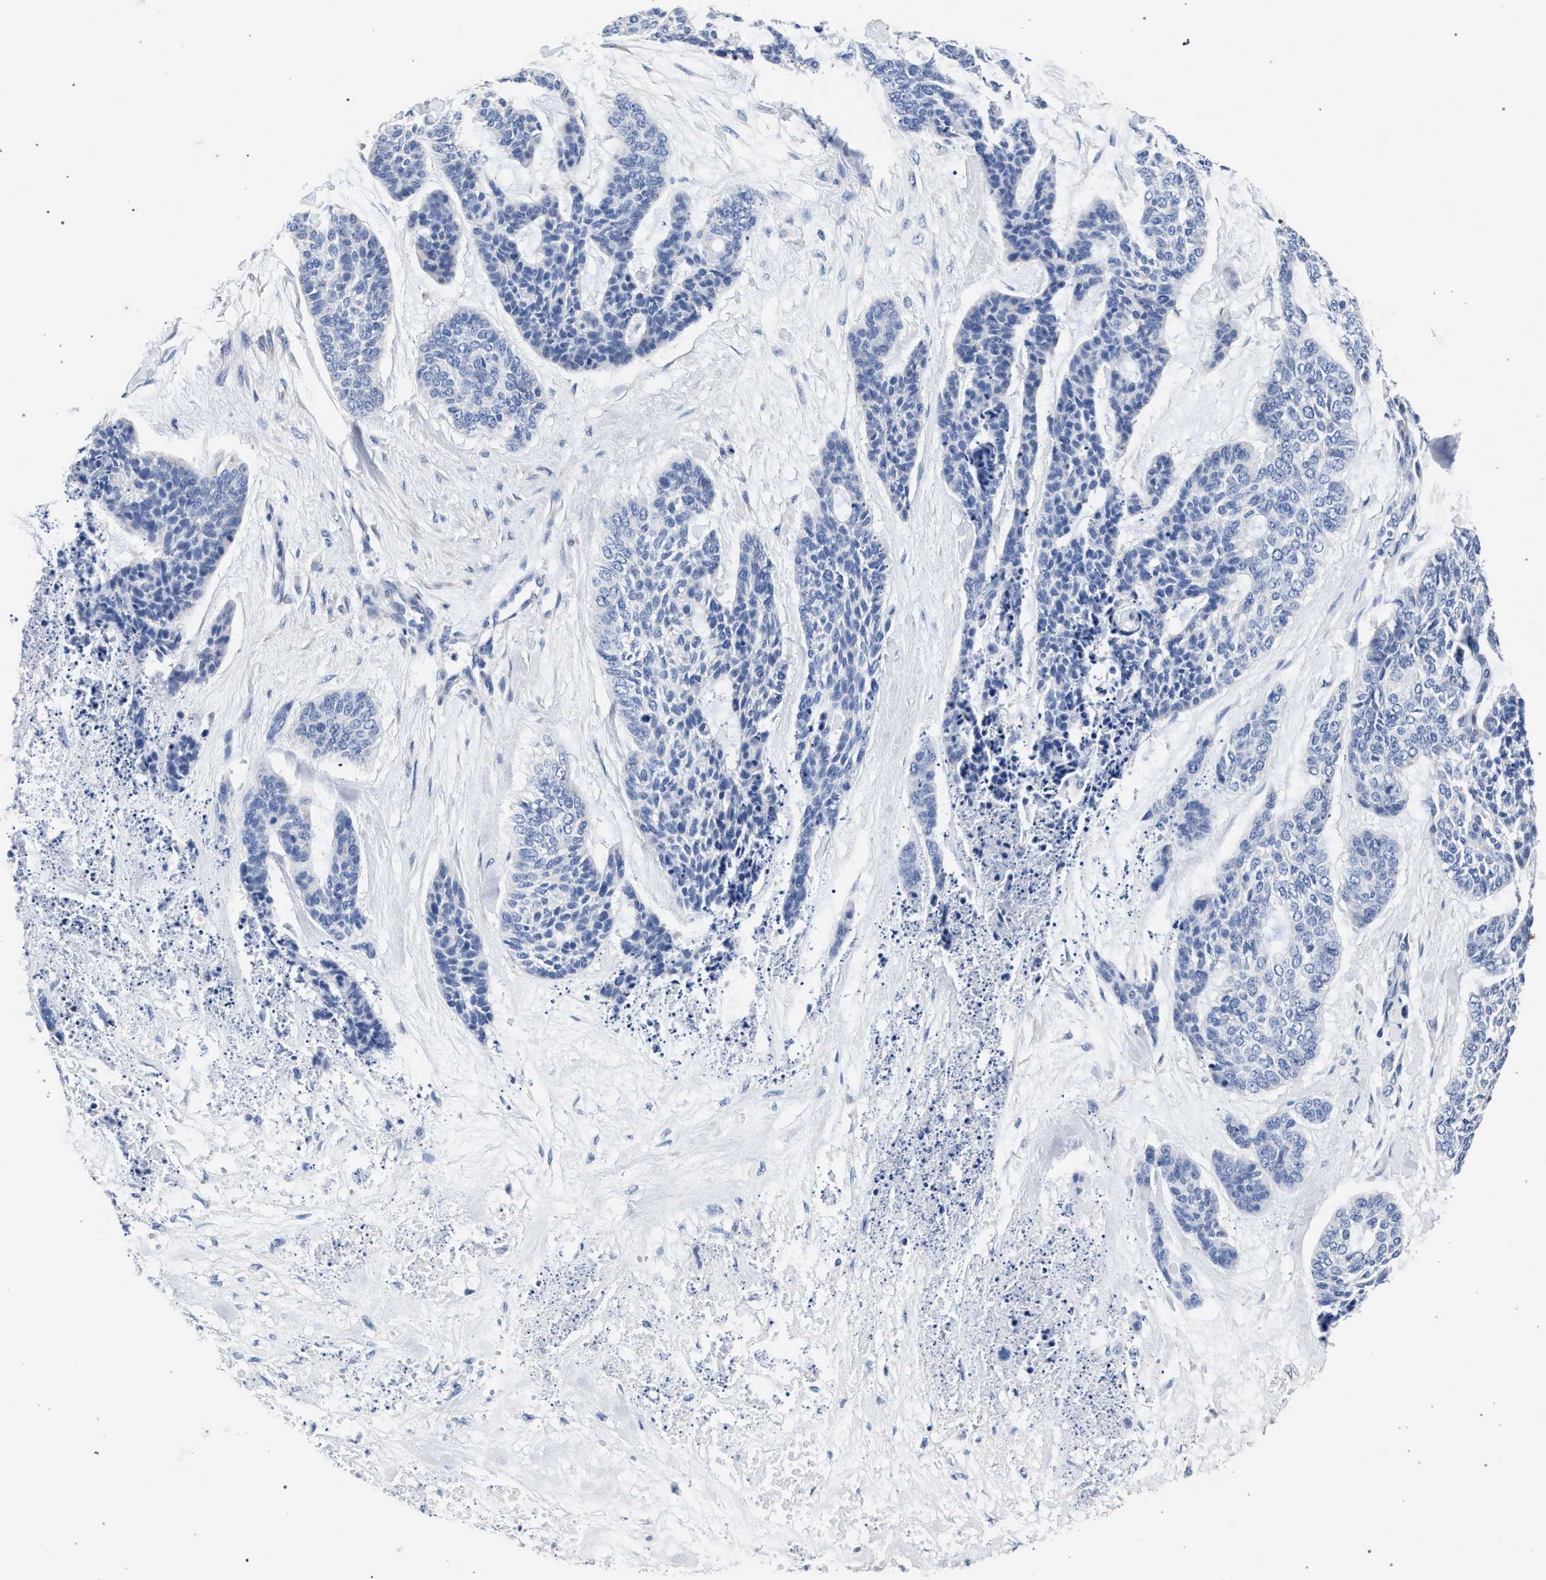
{"staining": {"intensity": "negative", "quantity": "none", "location": "none"}, "tissue": "skin cancer", "cell_type": "Tumor cells", "image_type": "cancer", "snomed": [{"axis": "morphology", "description": "Basal cell carcinoma"}, {"axis": "topography", "description": "Skin"}], "caption": "DAB immunohistochemical staining of skin basal cell carcinoma exhibits no significant positivity in tumor cells.", "gene": "AKAP4", "patient": {"sex": "female", "age": 64}}